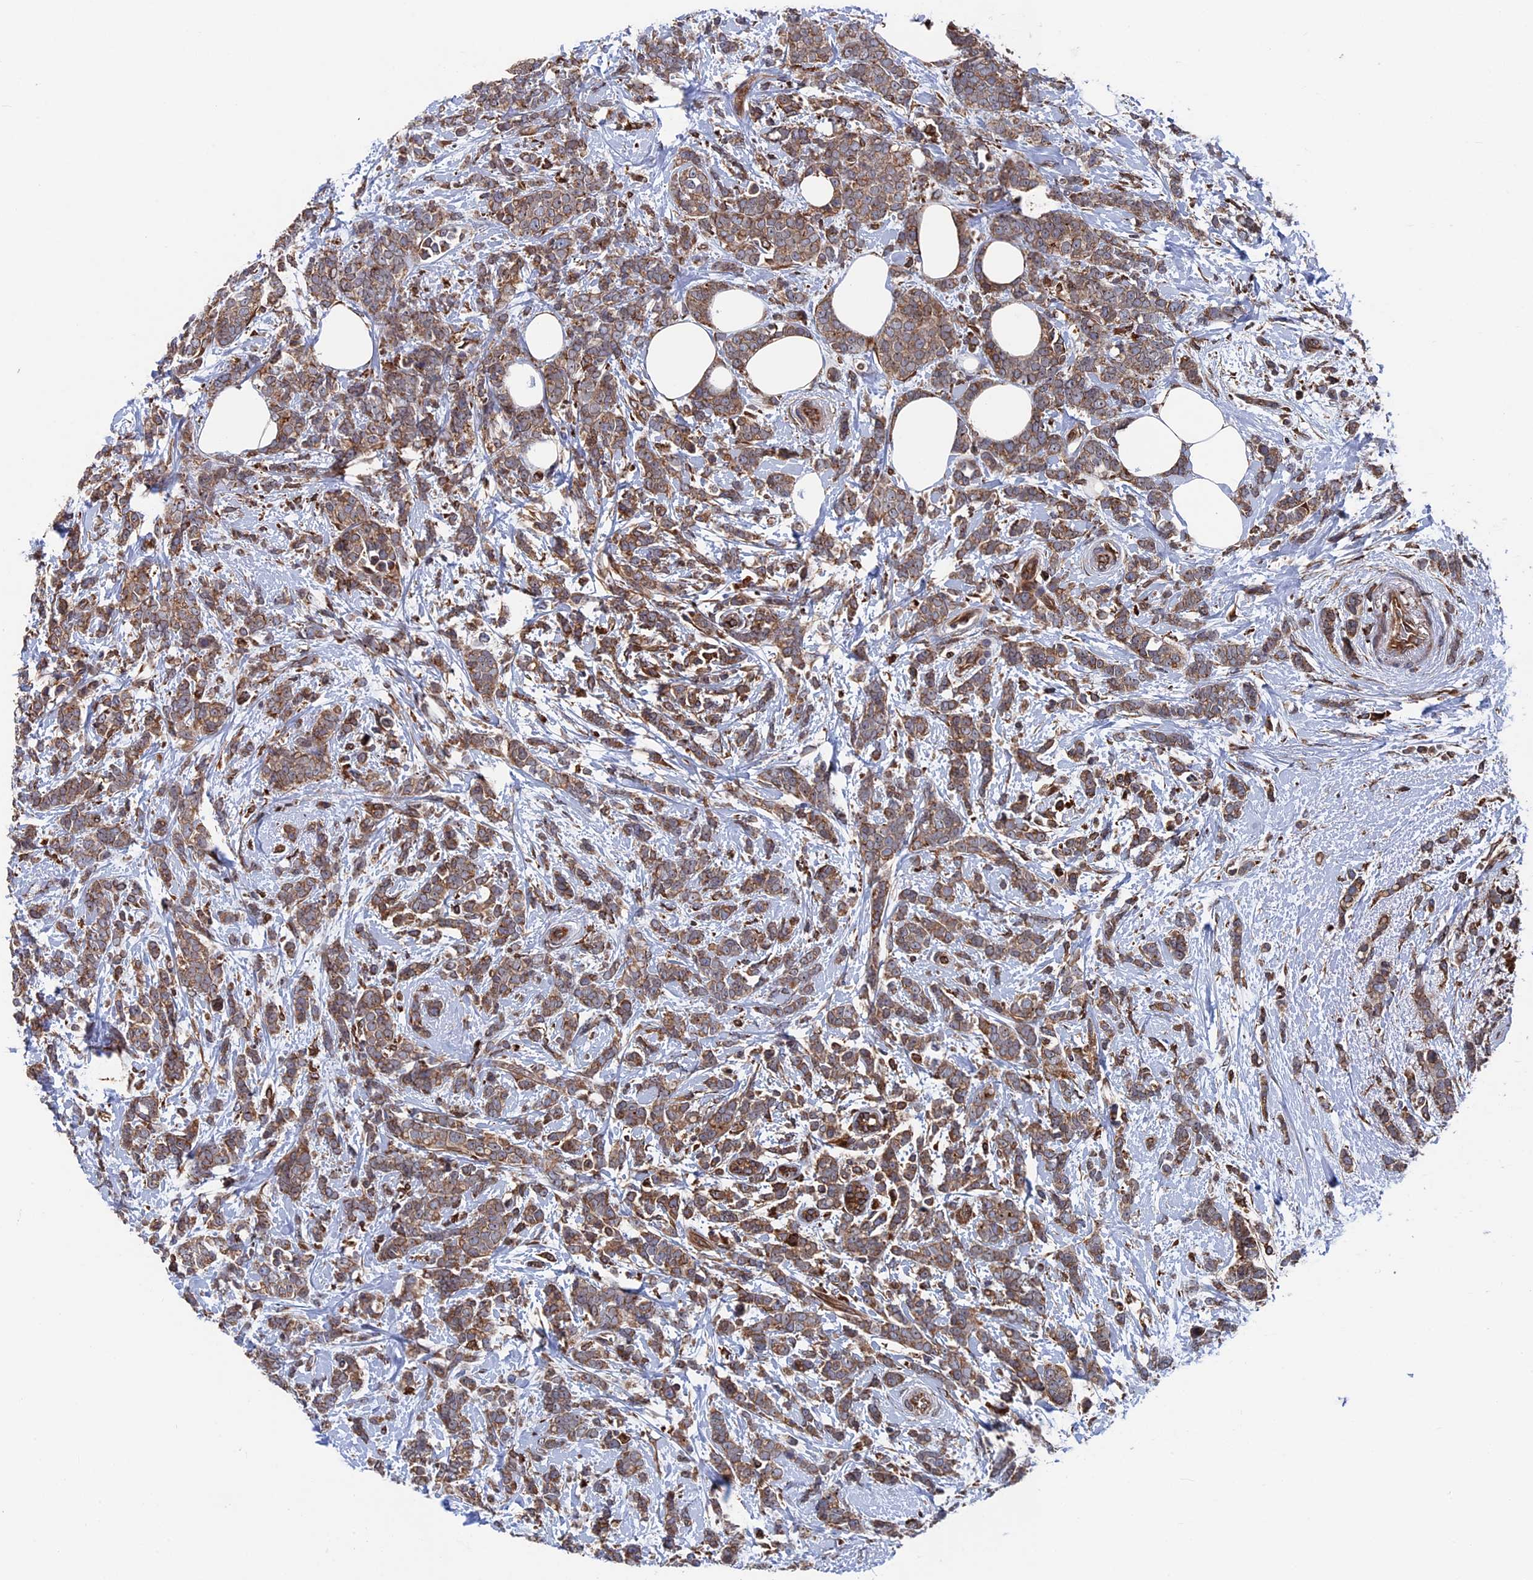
{"staining": {"intensity": "moderate", "quantity": ">75%", "location": "cytoplasmic/membranous"}, "tissue": "breast cancer", "cell_type": "Tumor cells", "image_type": "cancer", "snomed": [{"axis": "morphology", "description": "Lobular carcinoma"}, {"axis": "topography", "description": "Breast"}], "caption": "This micrograph demonstrates immunohistochemistry staining of human lobular carcinoma (breast), with medium moderate cytoplasmic/membranous staining in approximately >75% of tumor cells.", "gene": "RPUSD1", "patient": {"sex": "female", "age": 58}}